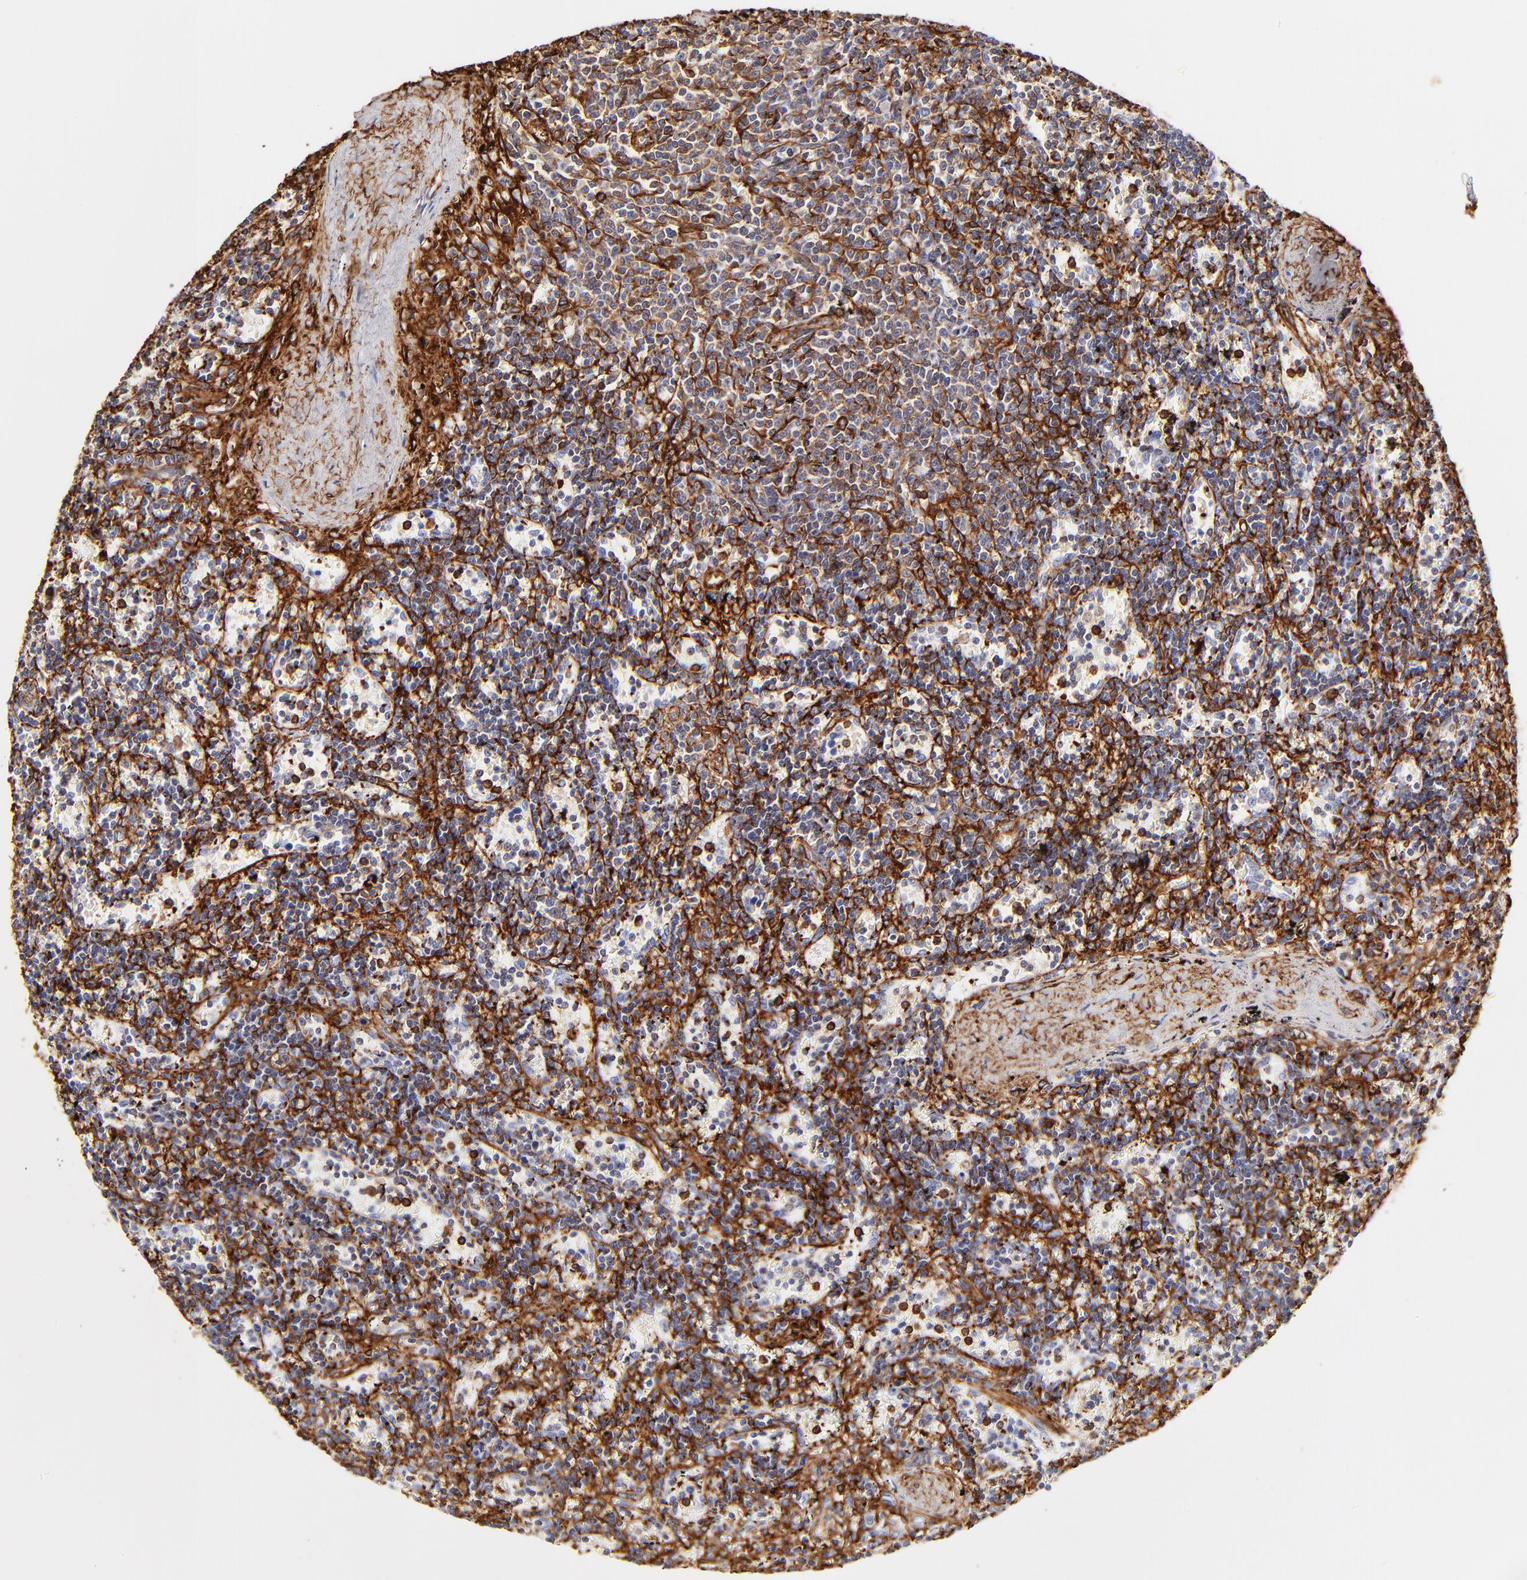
{"staining": {"intensity": "weak", "quantity": ">75%", "location": "cytoplasmic/membranous"}, "tissue": "lymphoma", "cell_type": "Tumor cells", "image_type": "cancer", "snomed": [{"axis": "morphology", "description": "Malignant lymphoma, non-Hodgkin's type, Low grade"}, {"axis": "topography", "description": "Spleen"}], "caption": "About >75% of tumor cells in human lymphoma exhibit weak cytoplasmic/membranous protein positivity as visualized by brown immunohistochemical staining.", "gene": "FLNA", "patient": {"sex": "male", "age": 60}}